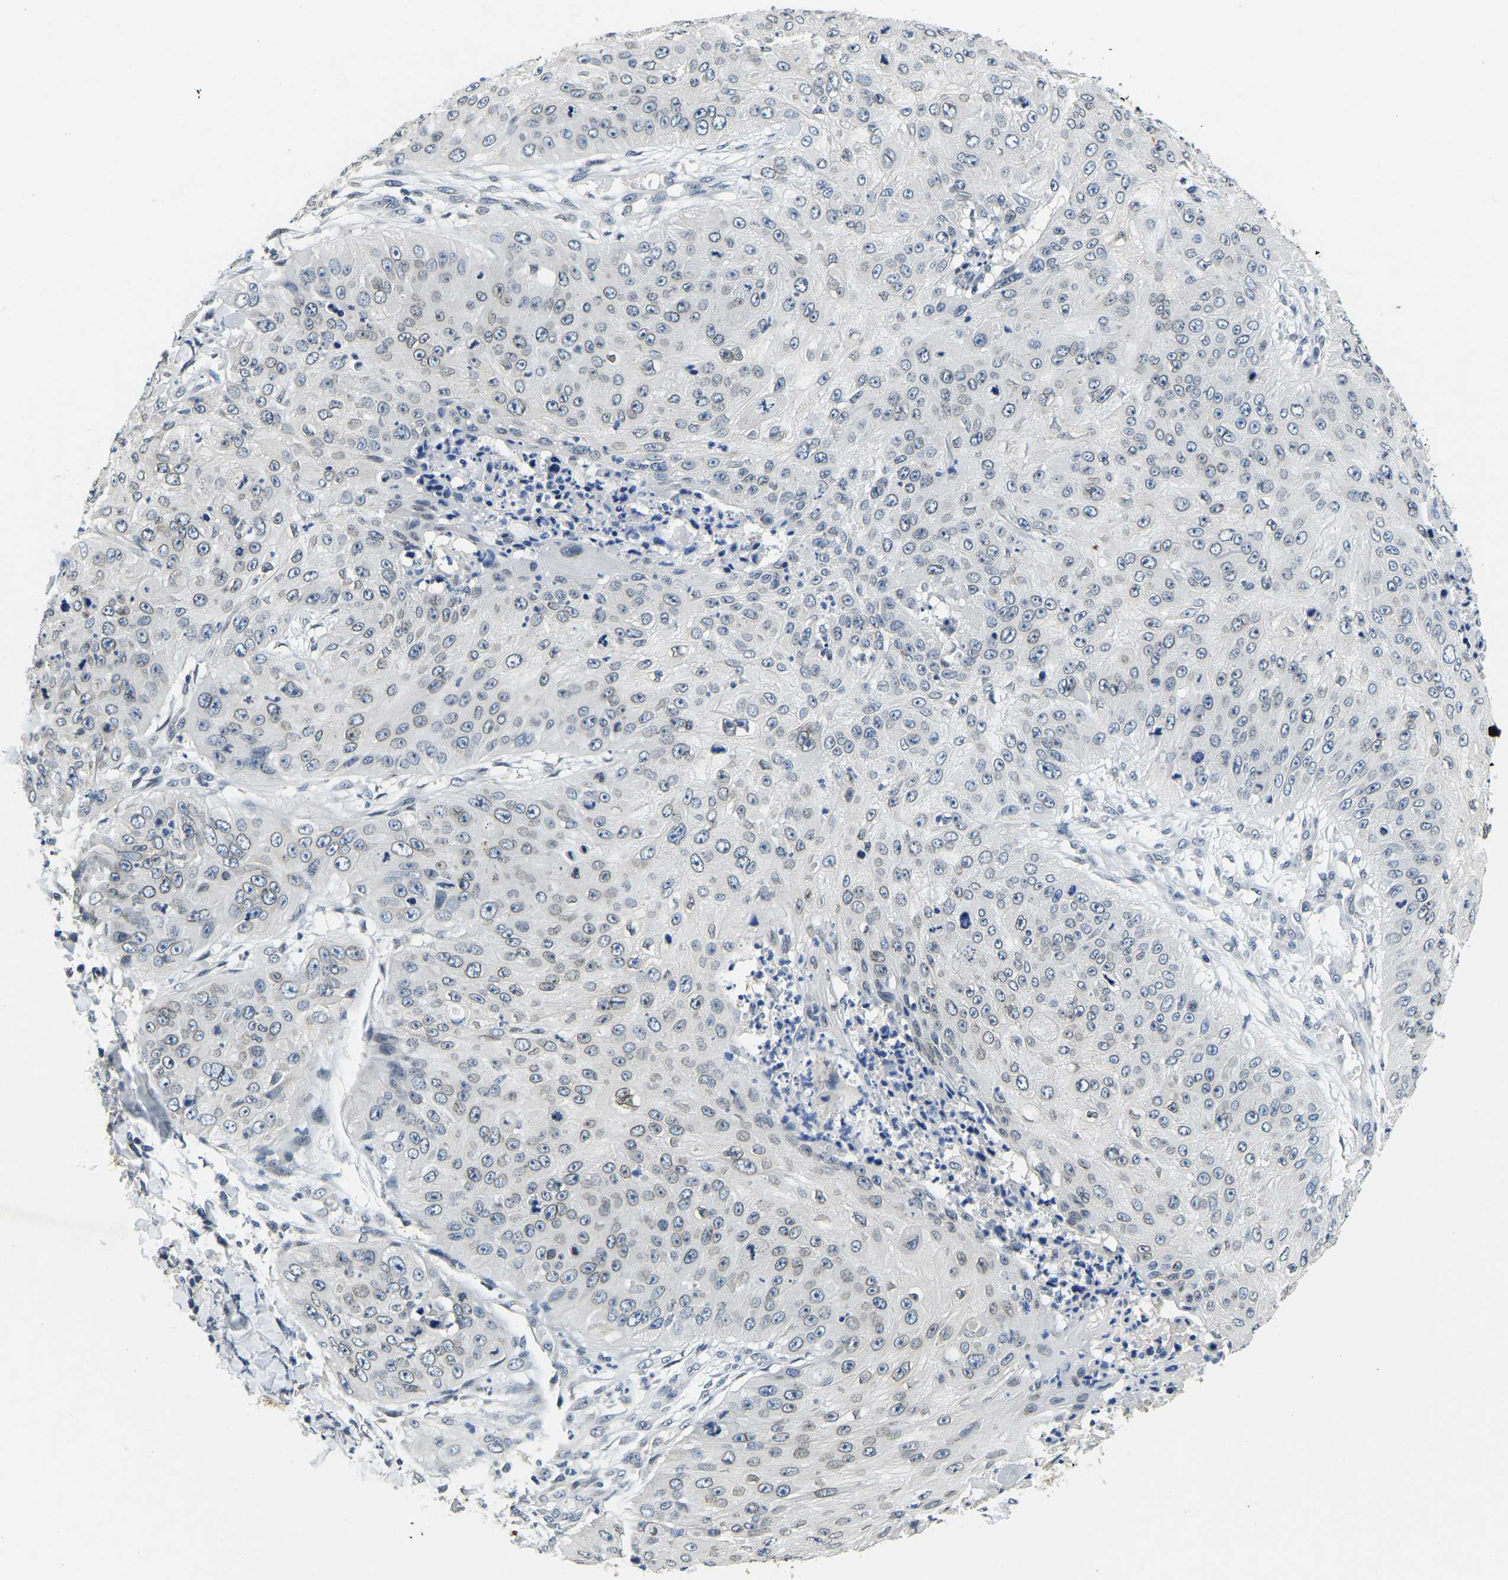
{"staining": {"intensity": "weak", "quantity": "<25%", "location": "cytoplasmic/membranous,nuclear"}, "tissue": "skin cancer", "cell_type": "Tumor cells", "image_type": "cancer", "snomed": [{"axis": "morphology", "description": "Squamous cell carcinoma, NOS"}, {"axis": "topography", "description": "Skin"}], "caption": "The image reveals no staining of tumor cells in skin cancer (squamous cell carcinoma).", "gene": "RANBP2", "patient": {"sex": "female", "age": 80}}